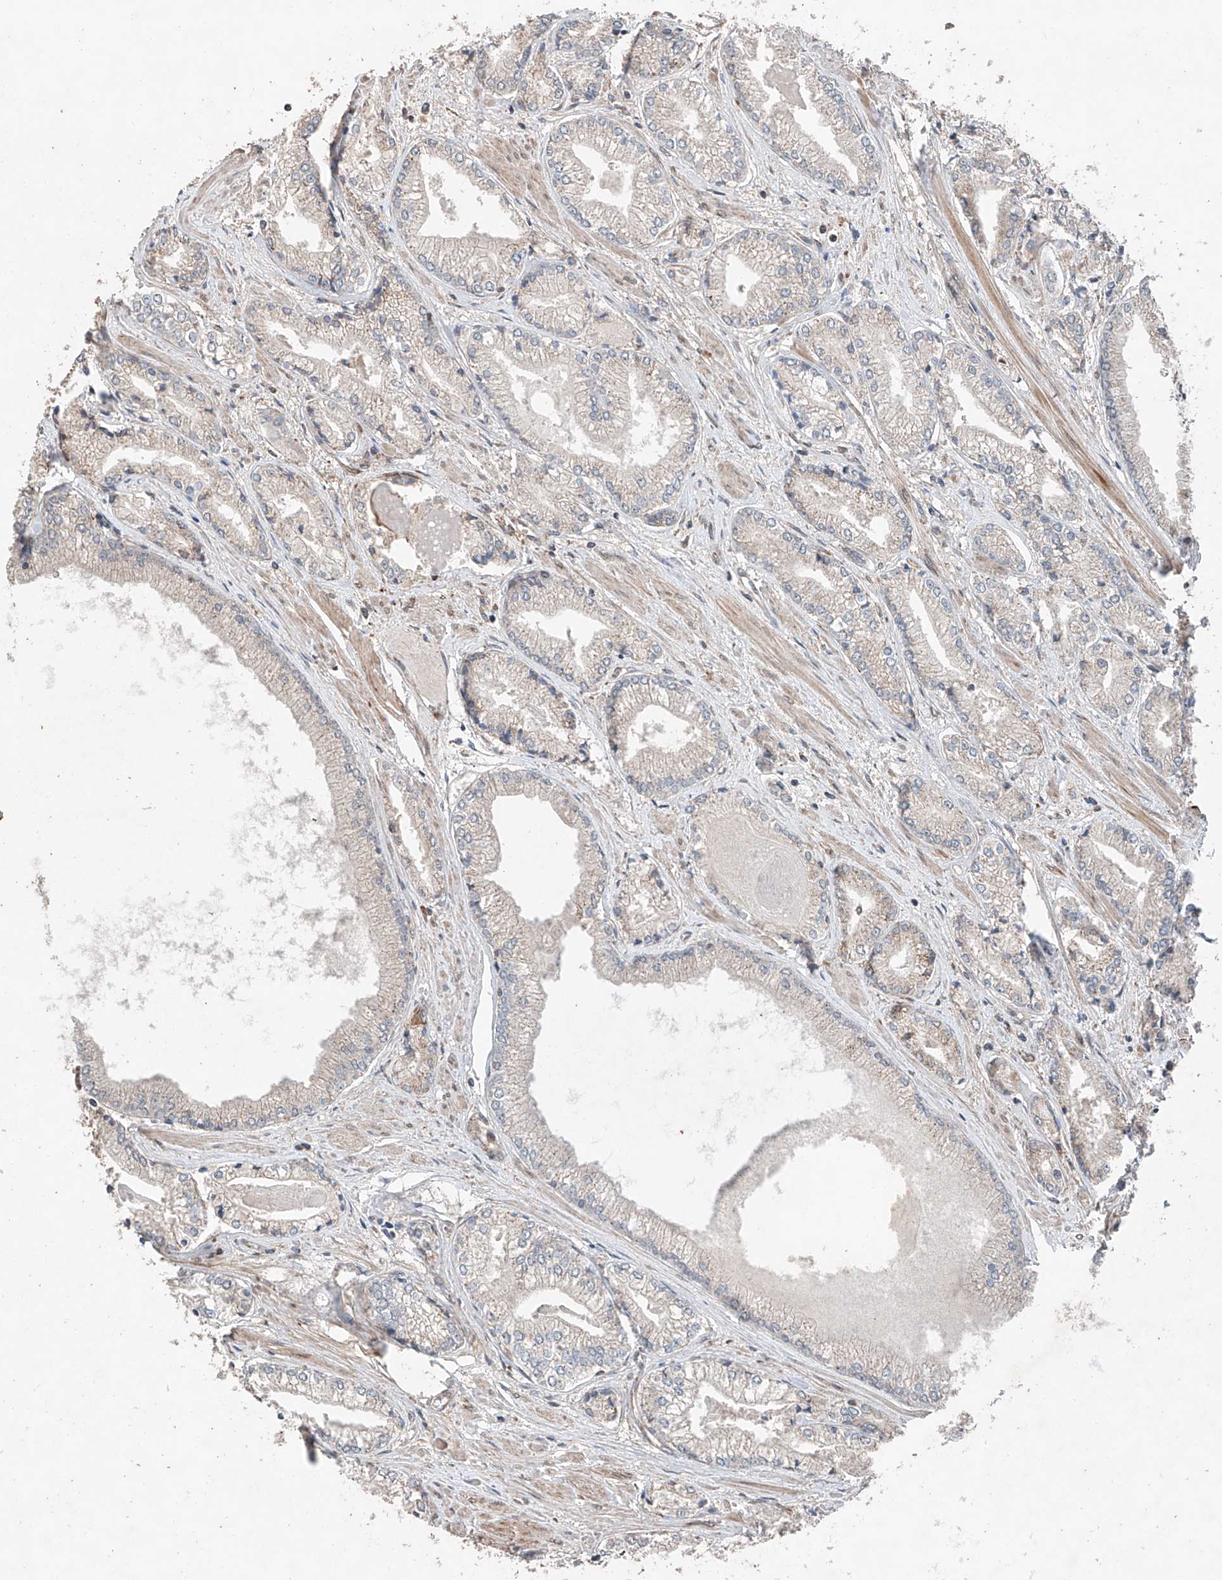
{"staining": {"intensity": "negative", "quantity": "none", "location": "none"}, "tissue": "prostate cancer", "cell_type": "Tumor cells", "image_type": "cancer", "snomed": [{"axis": "morphology", "description": "Adenocarcinoma, Low grade"}, {"axis": "topography", "description": "Prostate"}], "caption": "Tumor cells are negative for protein expression in human low-grade adenocarcinoma (prostate).", "gene": "AP4B1", "patient": {"sex": "male", "age": 60}}